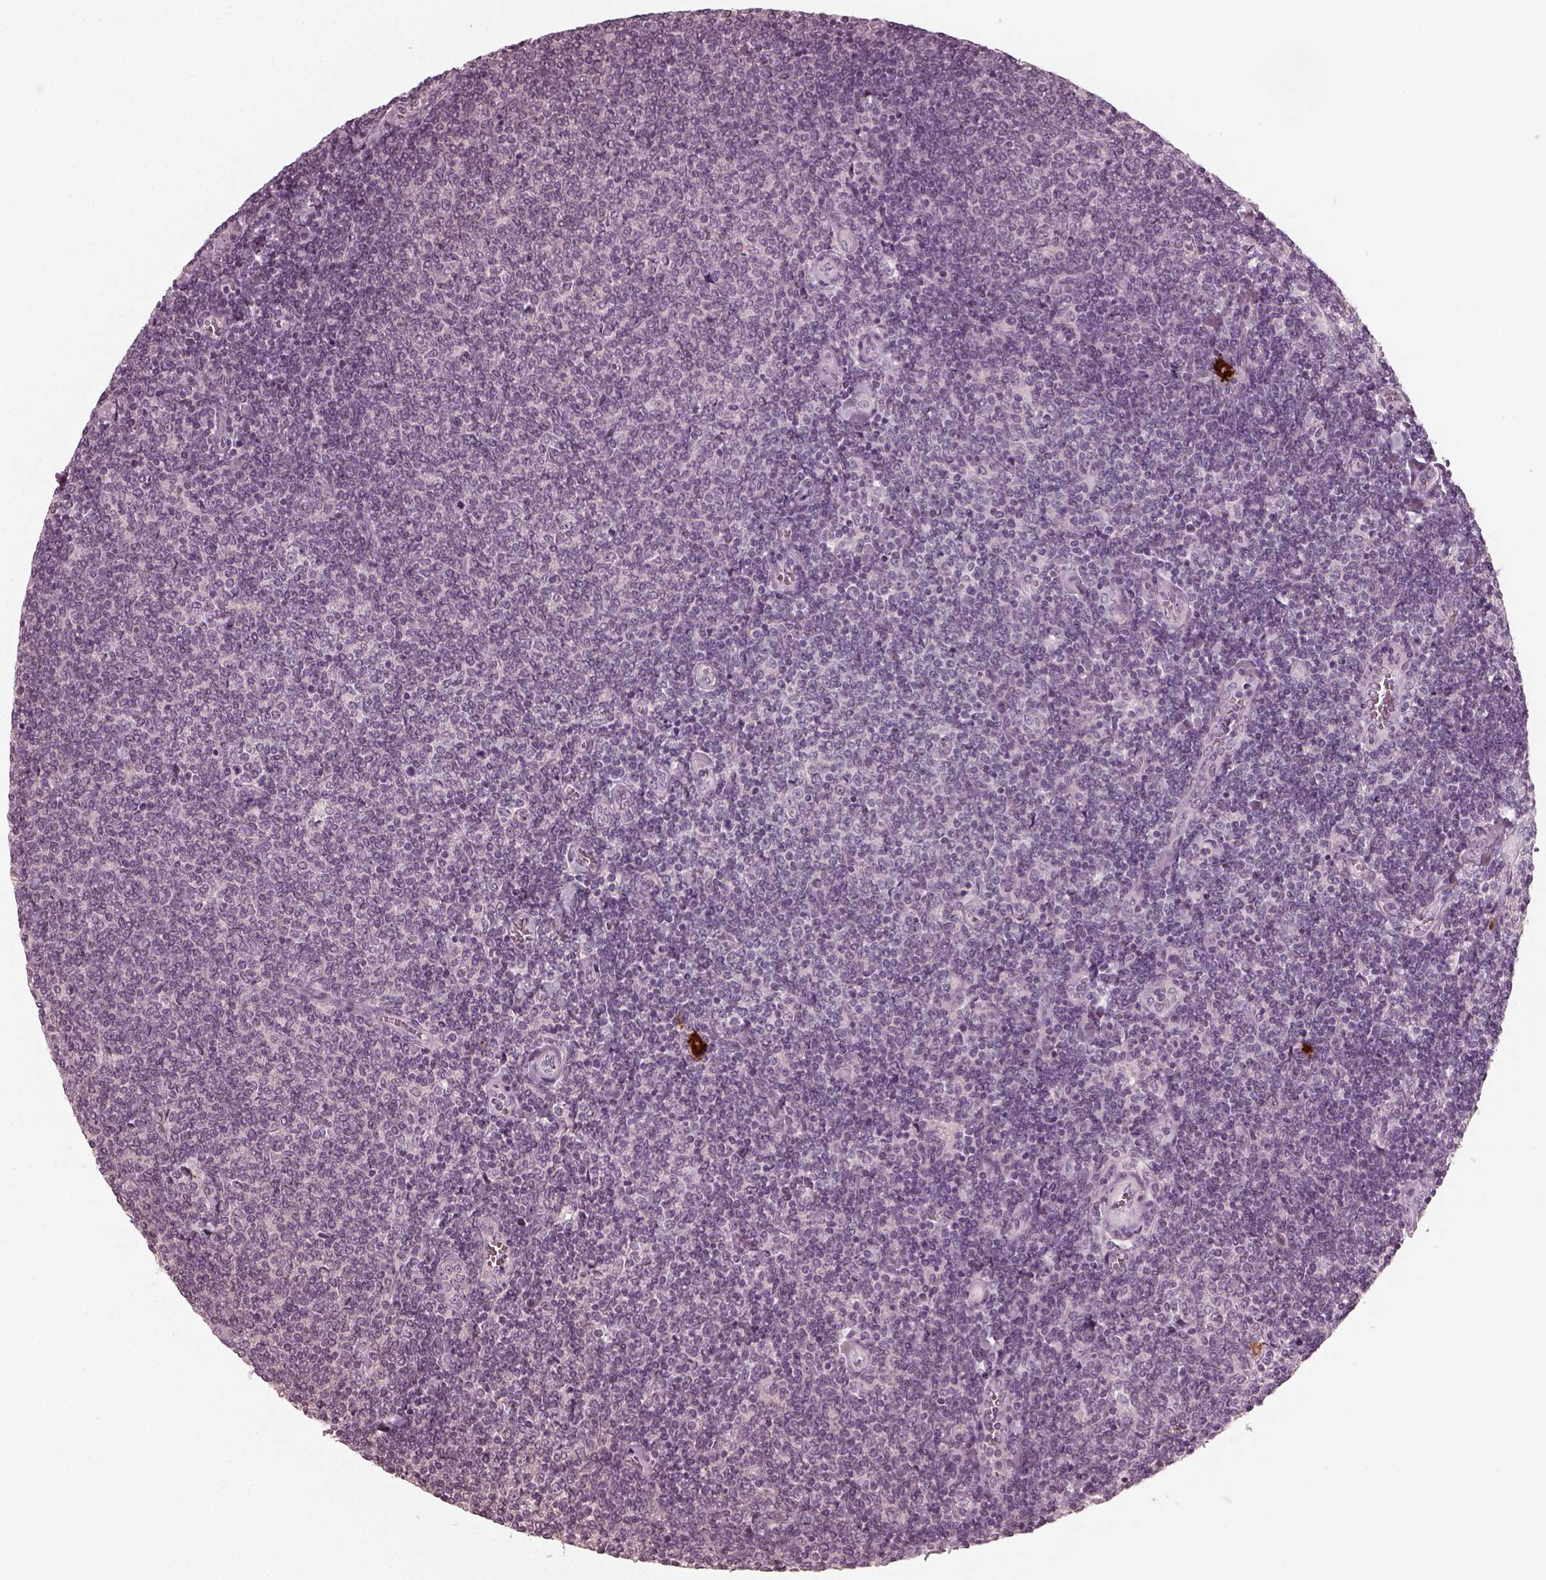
{"staining": {"intensity": "negative", "quantity": "none", "location": "none"}, "tissue": "lymphoma", "cell_type": "Tumor cells", "image_type": "cancer", "snomed": [{"axis": "morphology", "description": "Malignant lymphoma, non-Hodgkin's type, Low grade"}, {"axis": "topography", "description": "Lymph node"}], "caption": "Tumor cells are negative for protein expression in human malignant lymphoma, non-Hodgkin's type (low-grade).", "gene": "CHIT1", "patient": {"sex": "male", "age": 52}}